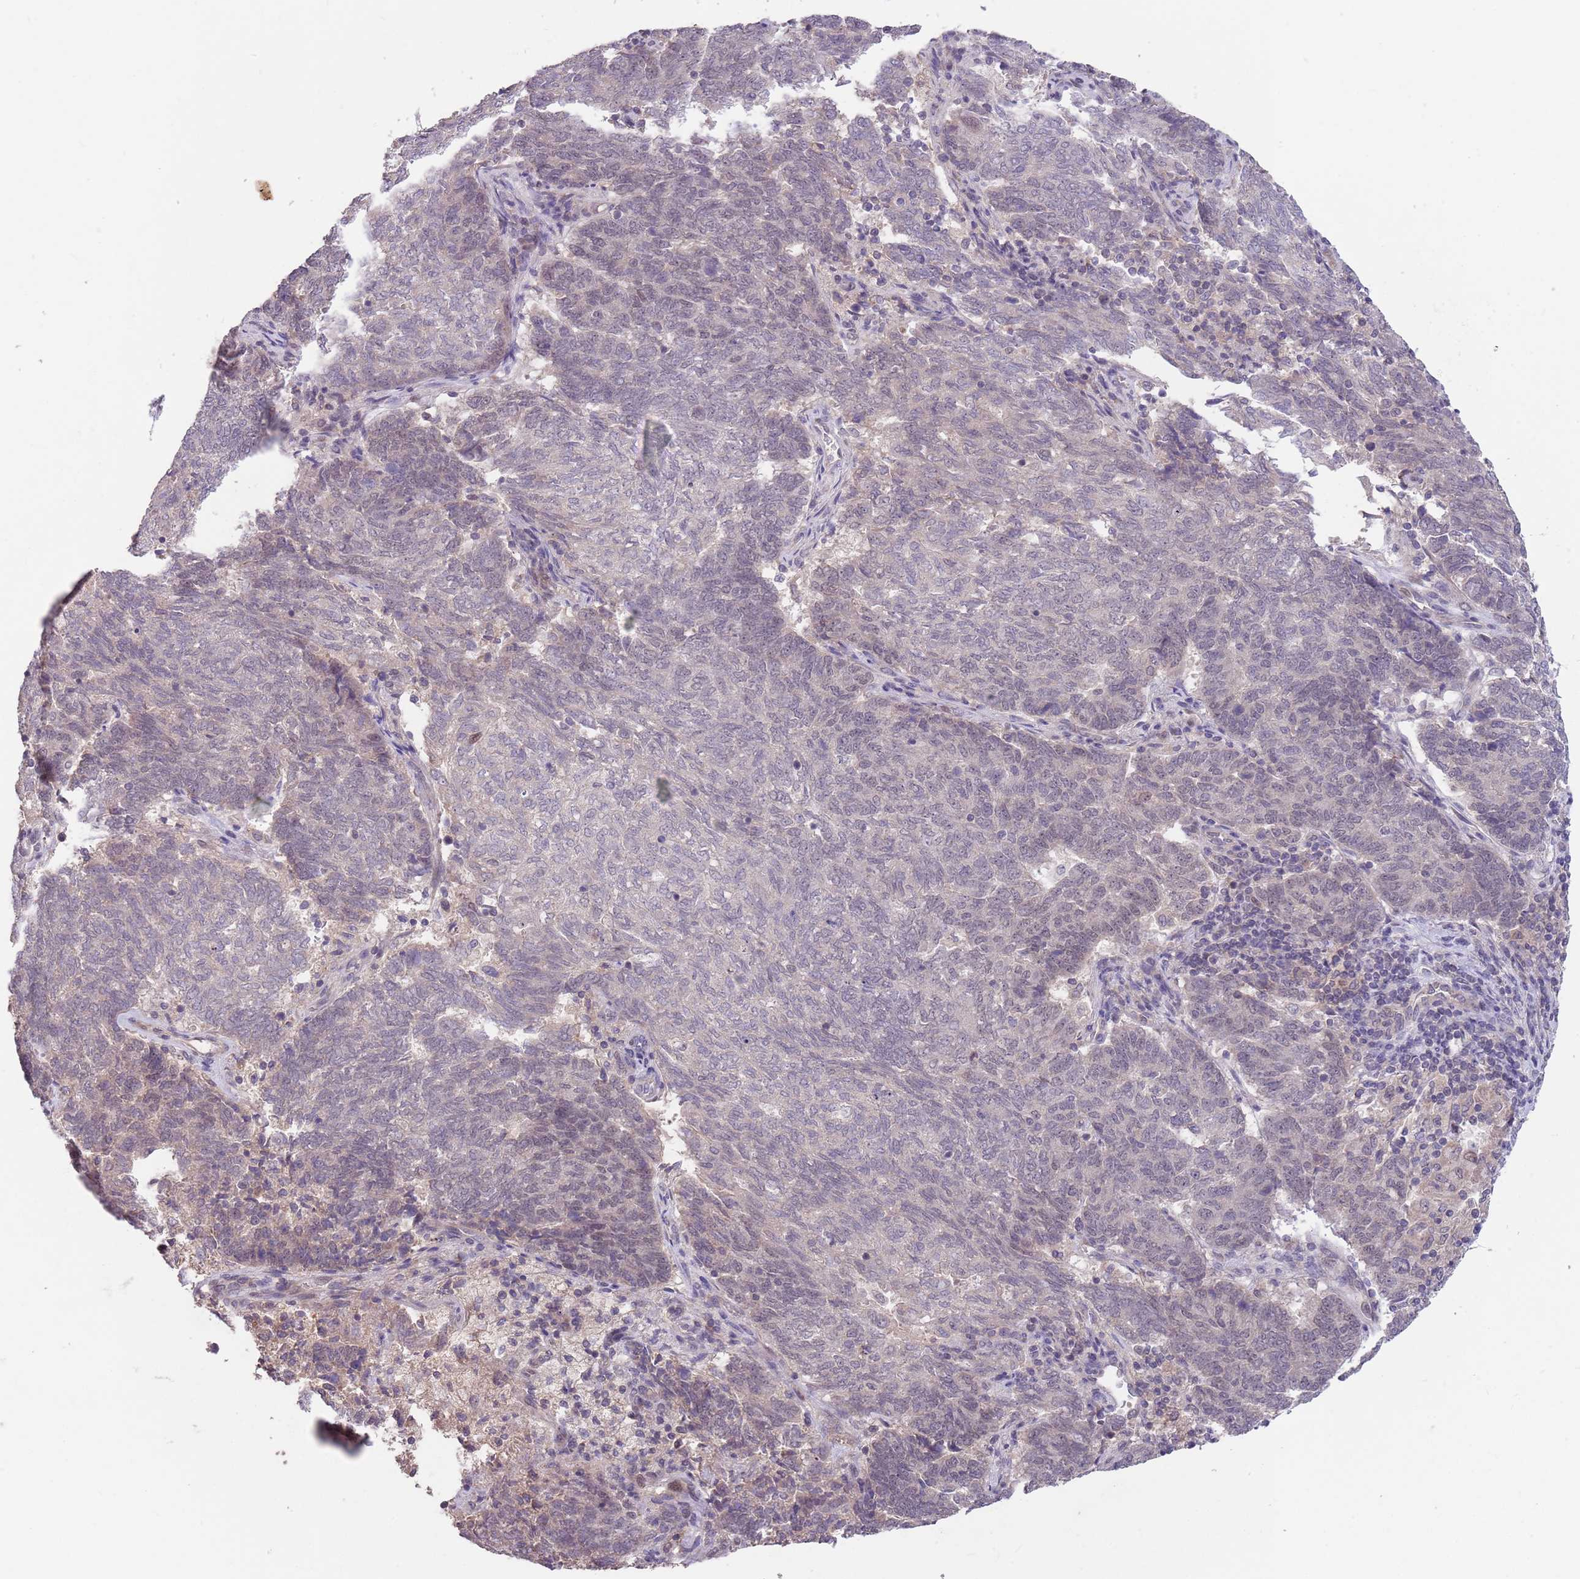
{"staining": {"intensity": "negative", "quantity": "none", "location": "none"}, "tissue": "endometrial cancer", "cell_type": "Tumor cells", "image_type": "cancer", "snomed": [{"axis": "morphology", "description": "Adenocarcinoma, NOS"}, {"axis": "topography", "description": "Endometrium"}], "caption": "Micrograph shows no protein positivity in tumor cells of endometrial cancer tissue.", "gene": "MEI1", "patient": {"sex": "female", "age": 80}}